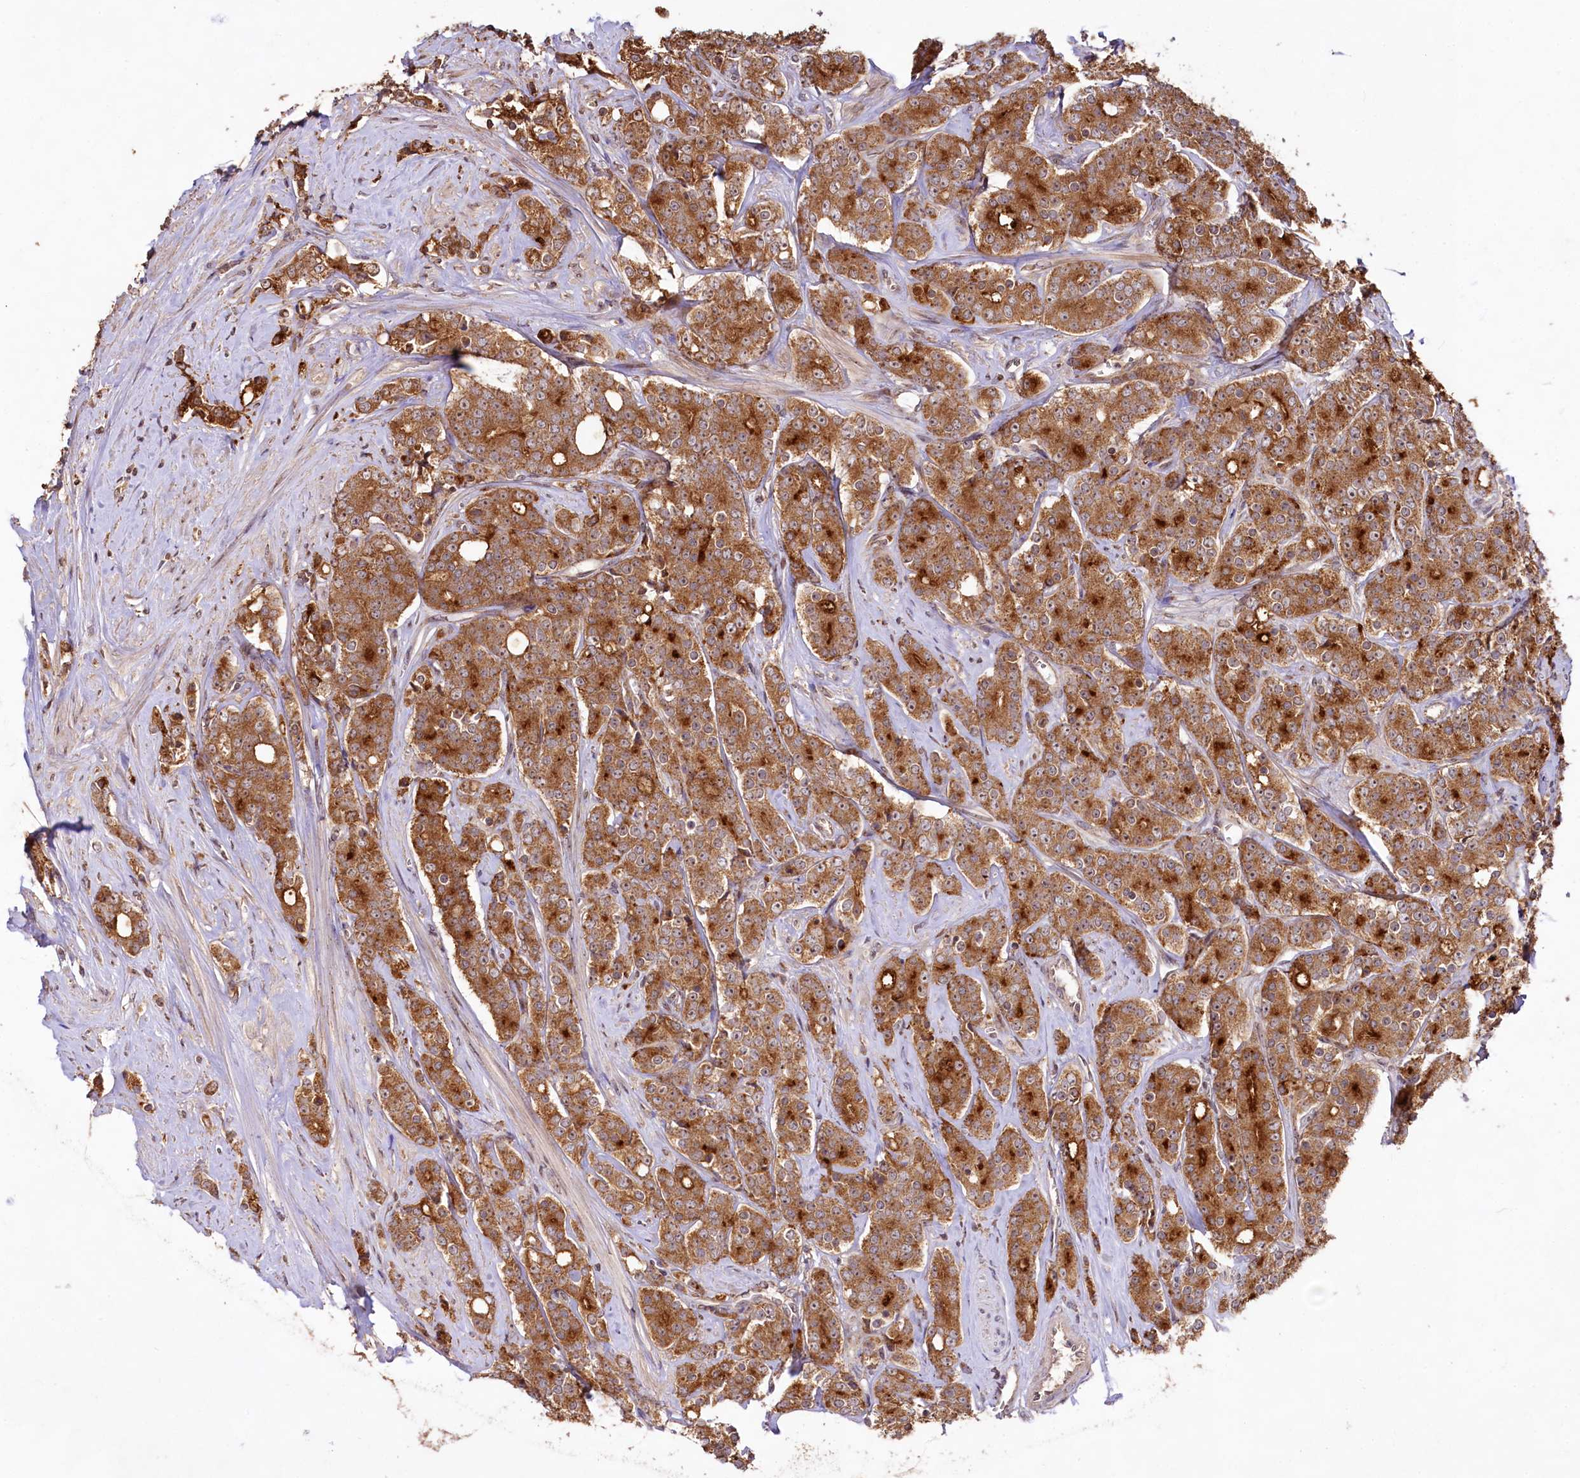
{"staining": {"intensity": "moderate", "quantity": ">75%", "location": "cytoplasmic/membranous,nuclear"}, "tissue": "prostate cancer", "cell_type": "Tumor cells", "image_type": "cancer", "snomed": [{"axis": "morphology", "description": "Adenocarcinoma, High grade"}, {"axis": "topography", "description": "Prostate"}], "caption": "Tumor cells demonstrate medium levels of moderate cytoplasmic/membranous and nuclear positivity in about >75% of cells in human adenocarcinoma (high-grade) (prostate). The protein is stained brown, and the nuclei are stained in blue (DAB (3,3'-diaminobenzidine) IHC with brightfield microscopy, high magnification).", "gene": "RRP8", "patient": {"sex": "male", "age": 62}}